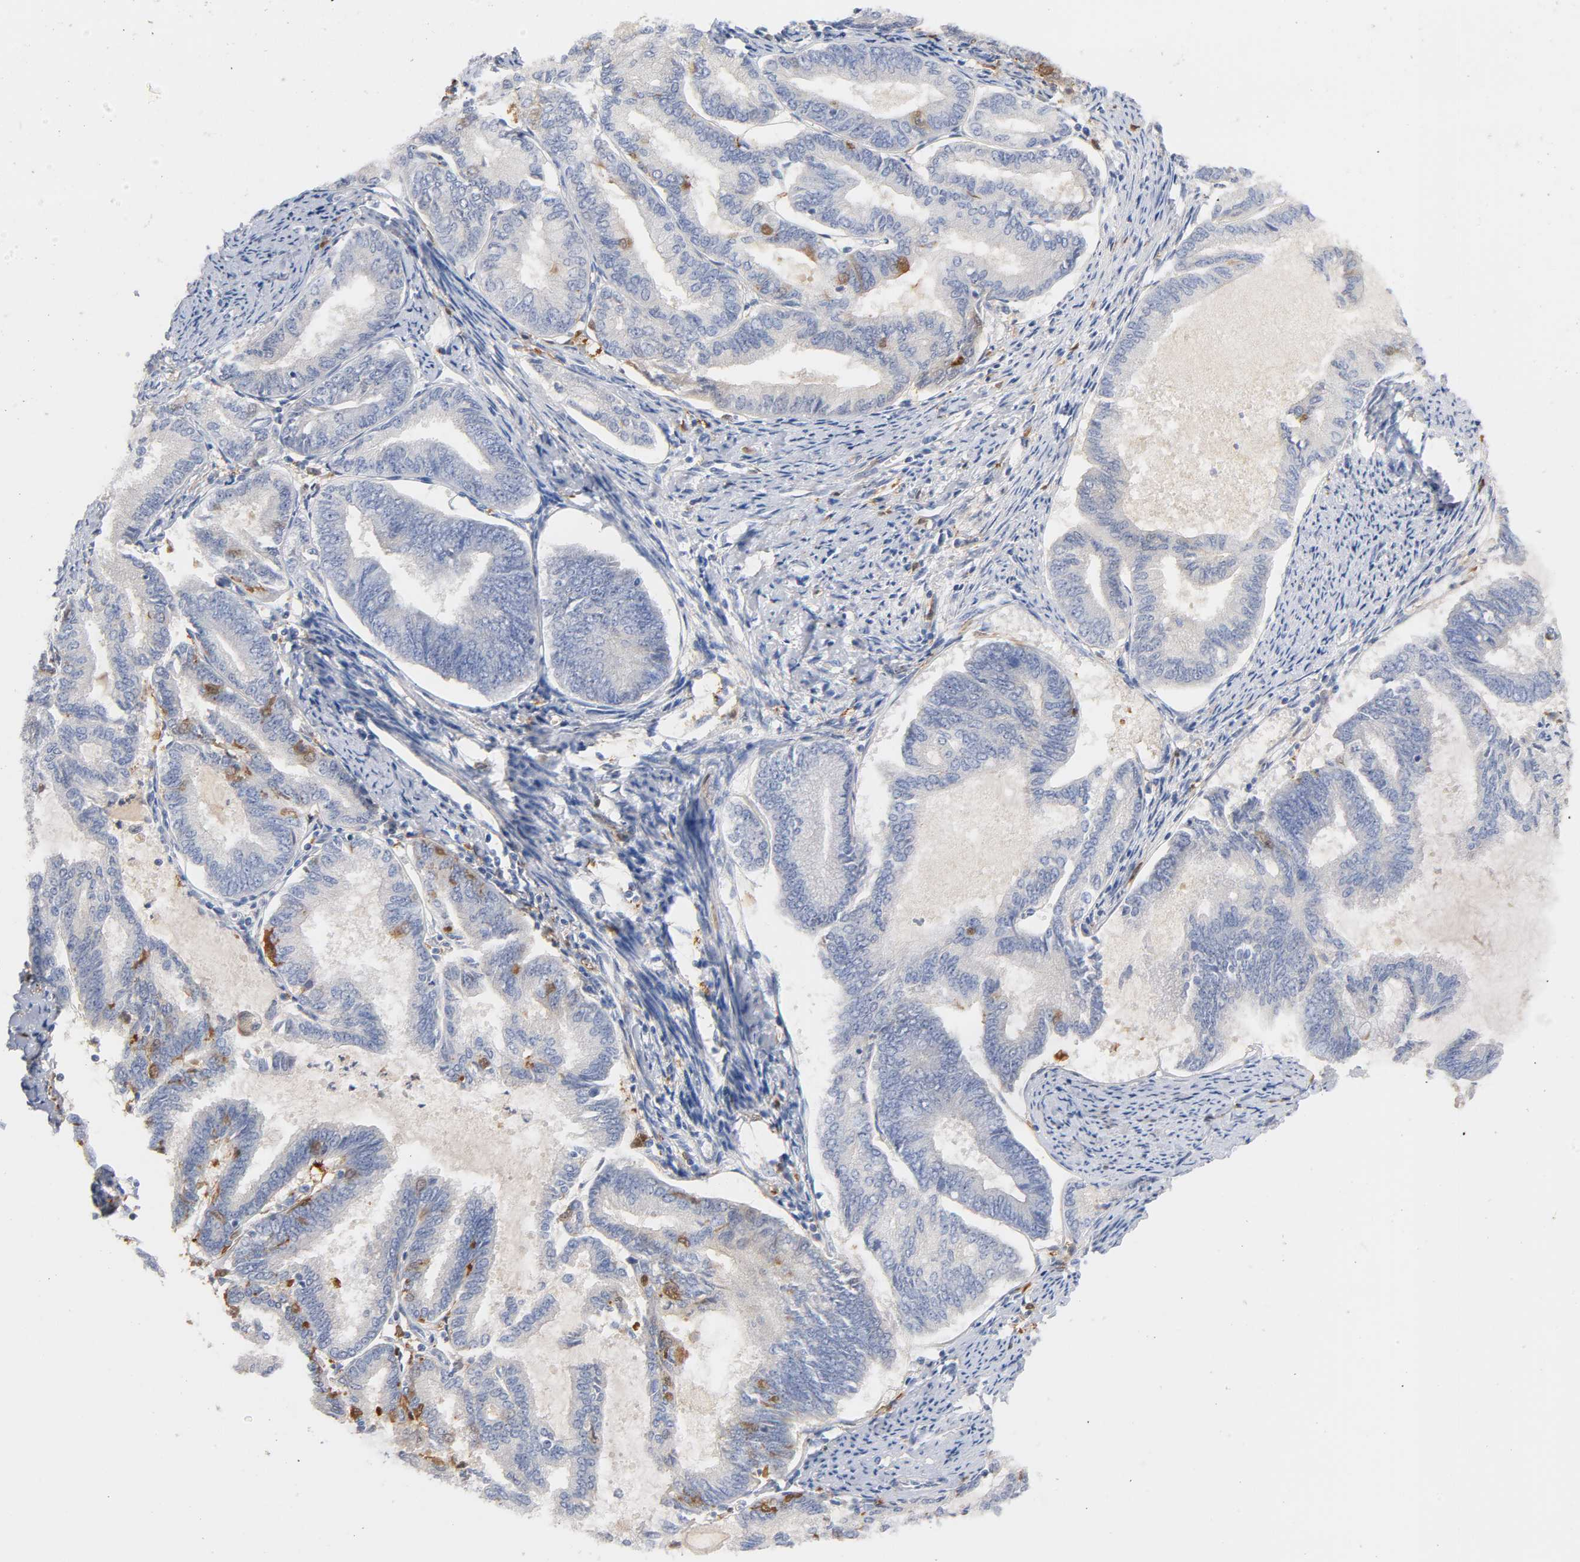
{"staining": {"intensity": "negative", "quantity": "none", "location": "none"}, "tissue": "endometrial cancer", "cell_type": "Tumor cells", "image_type": "cancer", "snomed": [{"axis": "morphology", "description": "Adenocarcinoma, NOS"}, {"axis": "topography", "description": "Endometrium"}], "caption": "This photomicrograph is of endometrial cancer stained with immunohistochemistry to label a protein in brown with the nuclei are counter-stained blue. There is no positivity in tumor cells.", "gene": "IL18", "patient": {"sex": "female", "age": 86}}